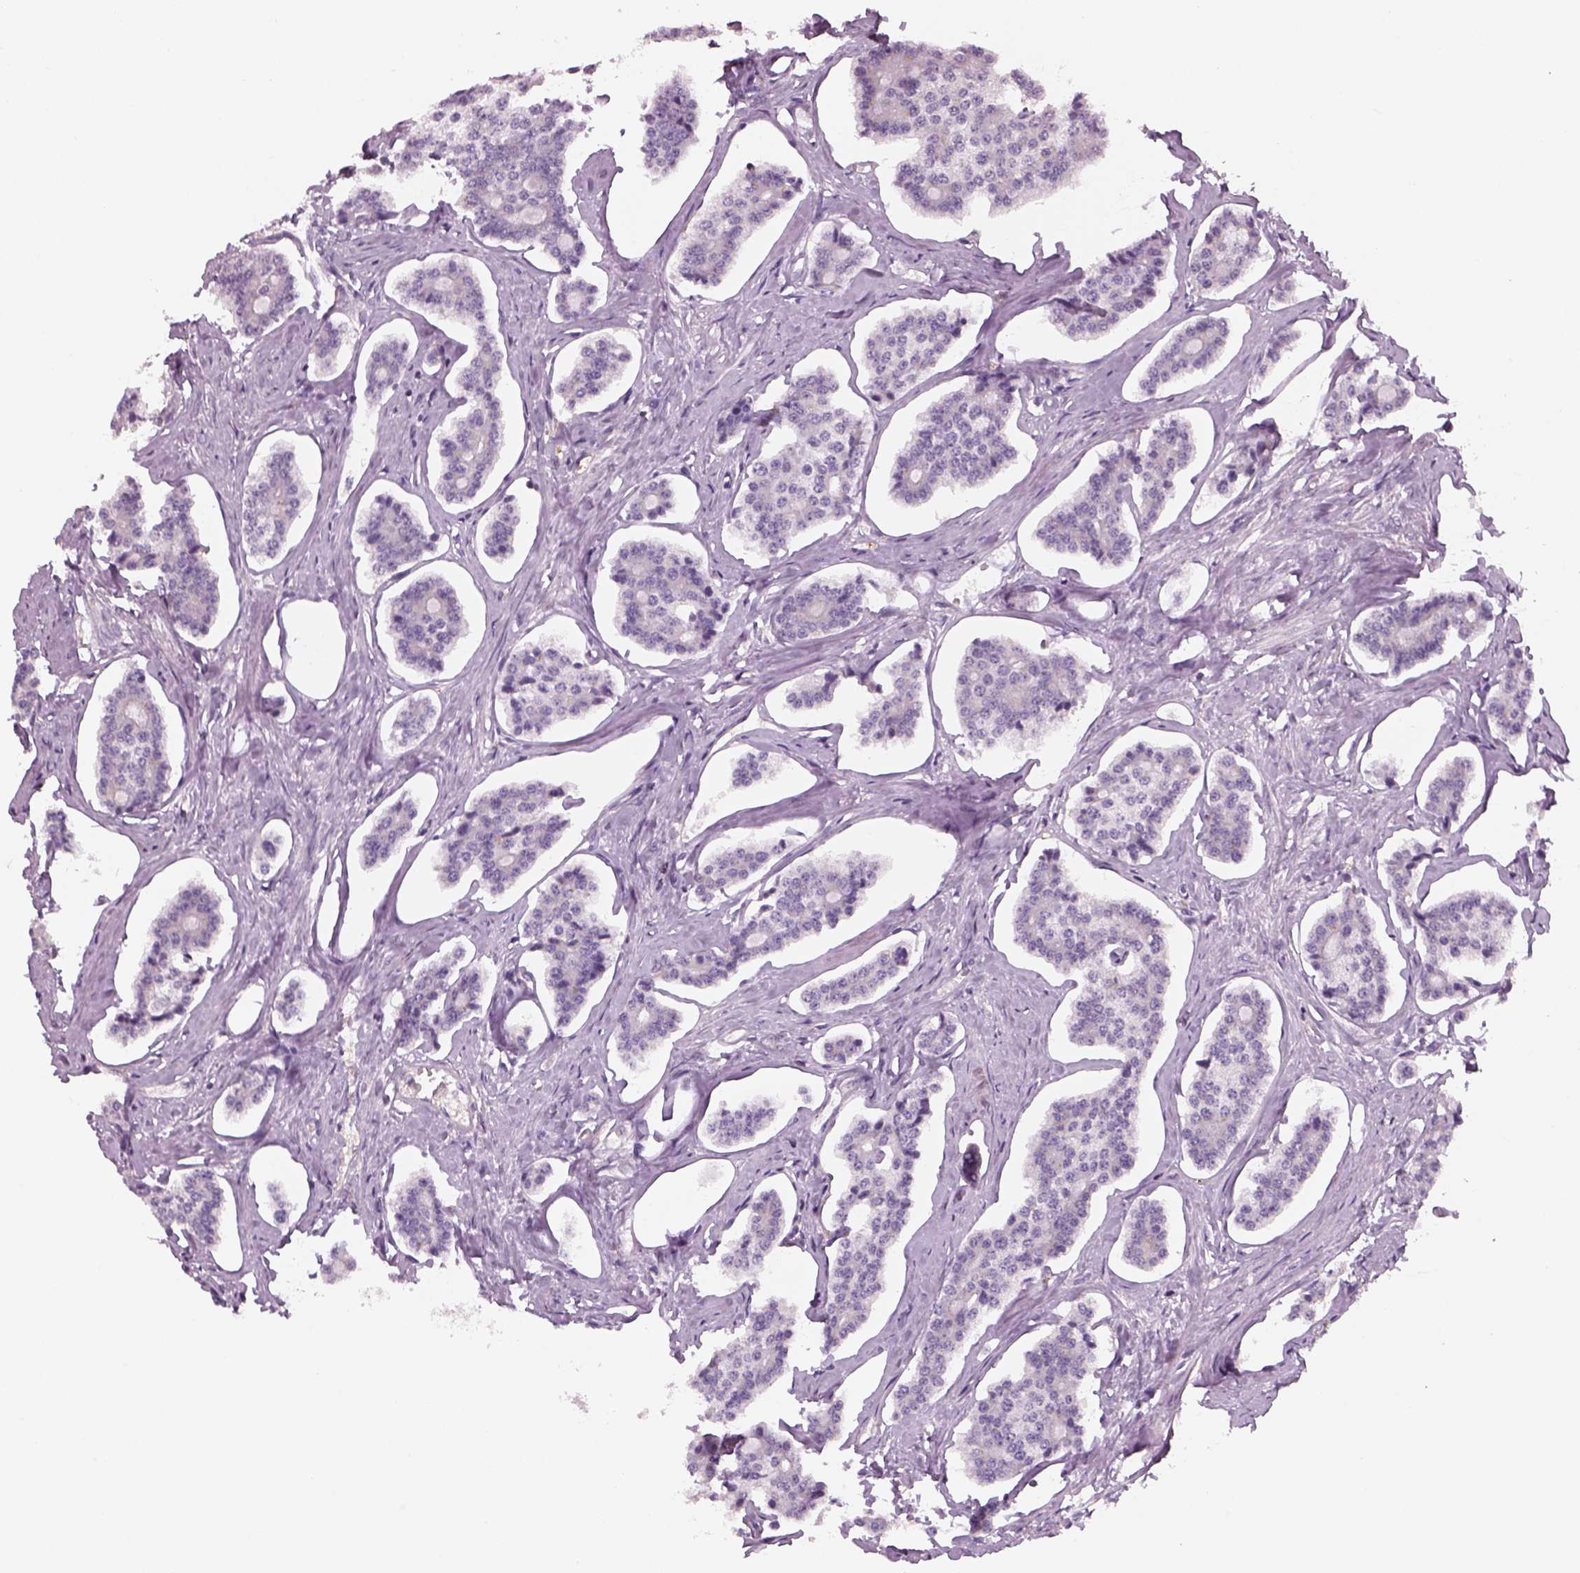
{"staining": {"intensity": "negative", "quantity": "none", "location": "none"}, "tissue": "carcinoid", "cell_type": "Tumor cells", "image_type": "cancer", "snomed": [{"axis": "morphology", "description": "Carcinoid, malignant, NOS"}, {"axis": "topography", "description": "Small intestine"}], "caption": "This is an immunohistochemistry (IHC) micrograph of malignant carcinoid. There is no expression in tumor cells.", "gene": "SLC1A7", "patient": {"sex": "female", "age": 65}}